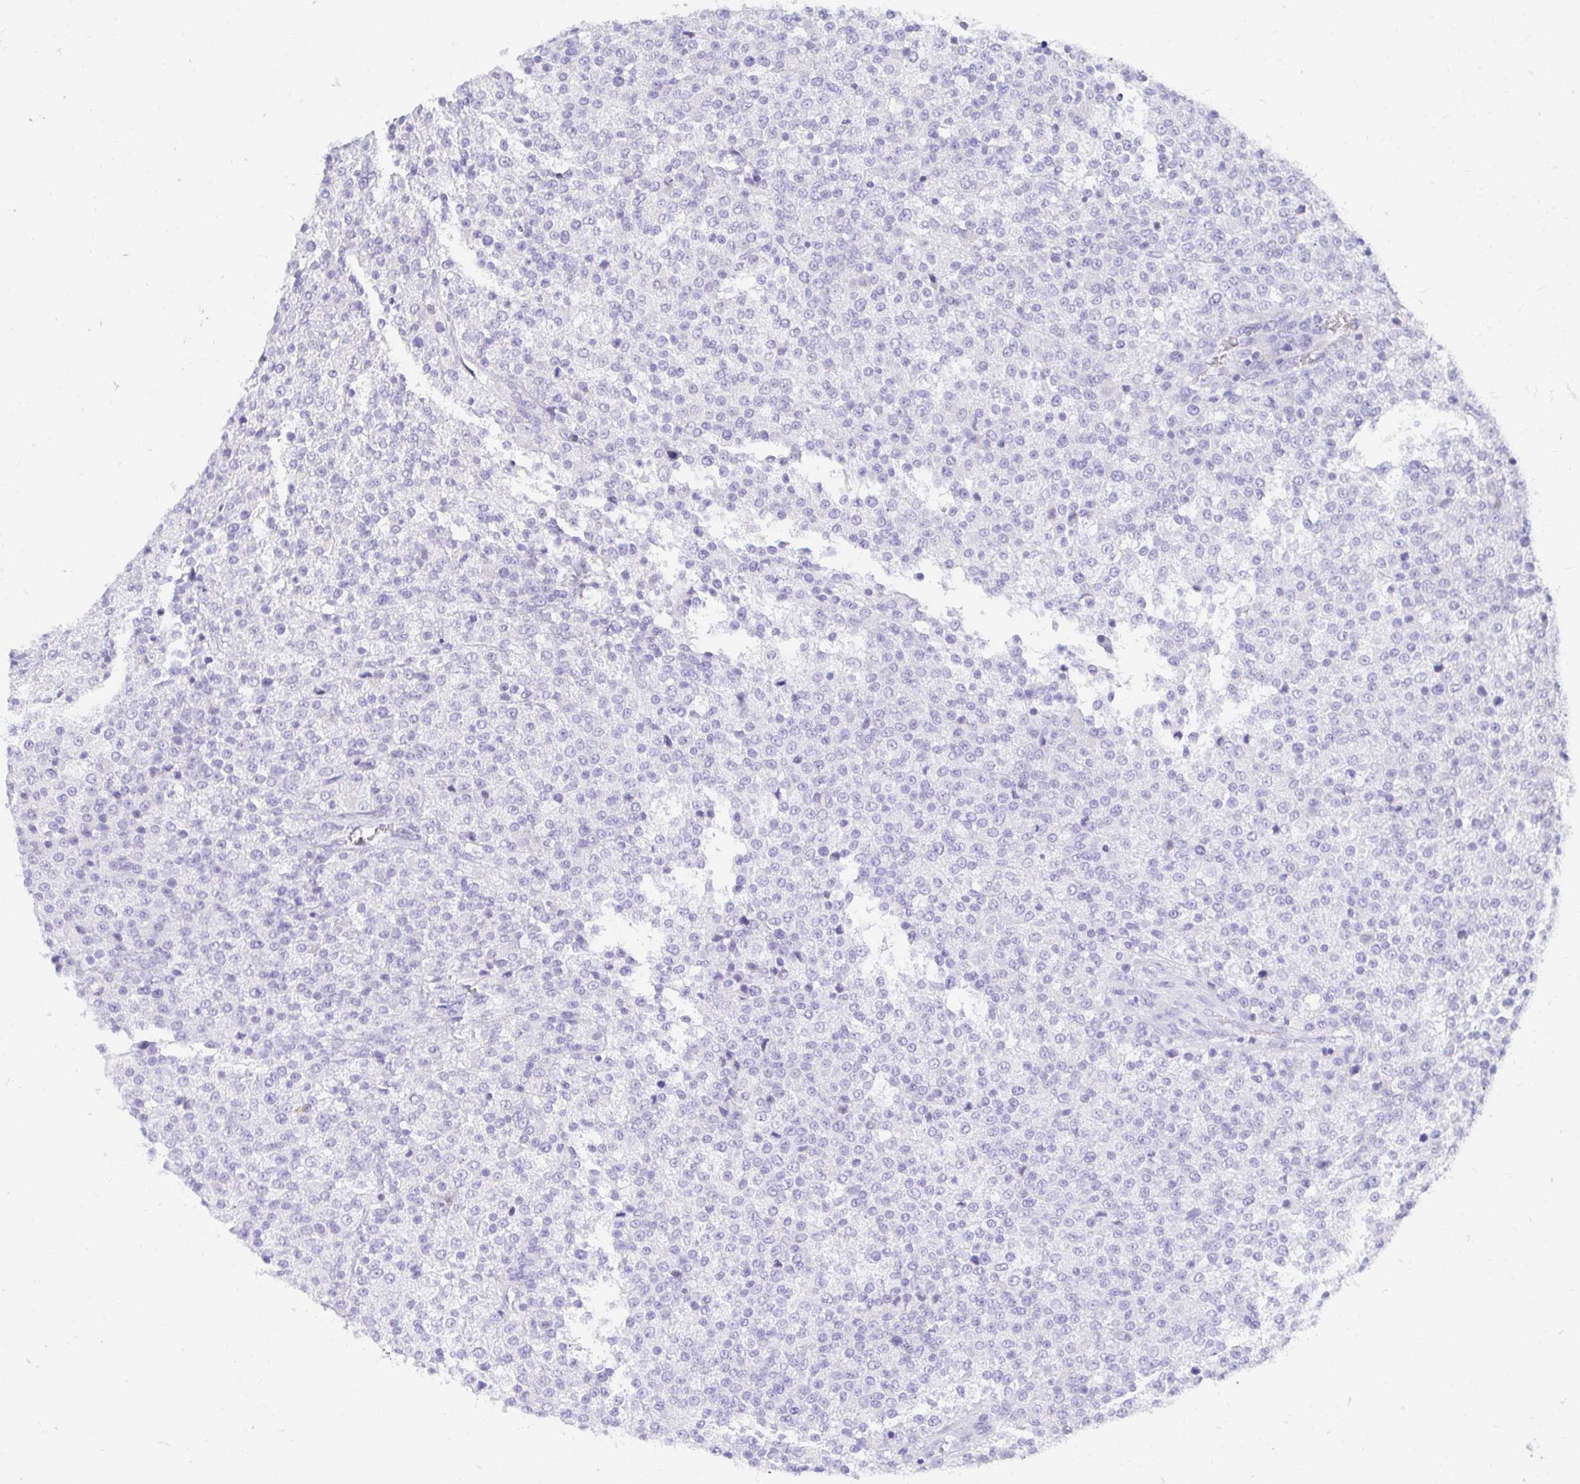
{"staining": {"intensity": "negative", "quantity": "none", "location": "none"}, "tissue": "testis cancer", "cell_type": "Tumor cells", "image_type": "cancer", "snomed": [{"axis": "morphology", "description": "Seminoma, NOS"}, {"axis": "topography", "description": "Testis"}], "caption": "High magnification brightfield microscopy of testis cancer stained with DAB (brown) and counterstained with hematoxylin (blue): tumor cells show no significant positivity. (Immunohistochemistry (ihc), brightfield microscopy, high magnification).", "gene": "FATE1", "patient": {"sex": "male", "age": 59}}